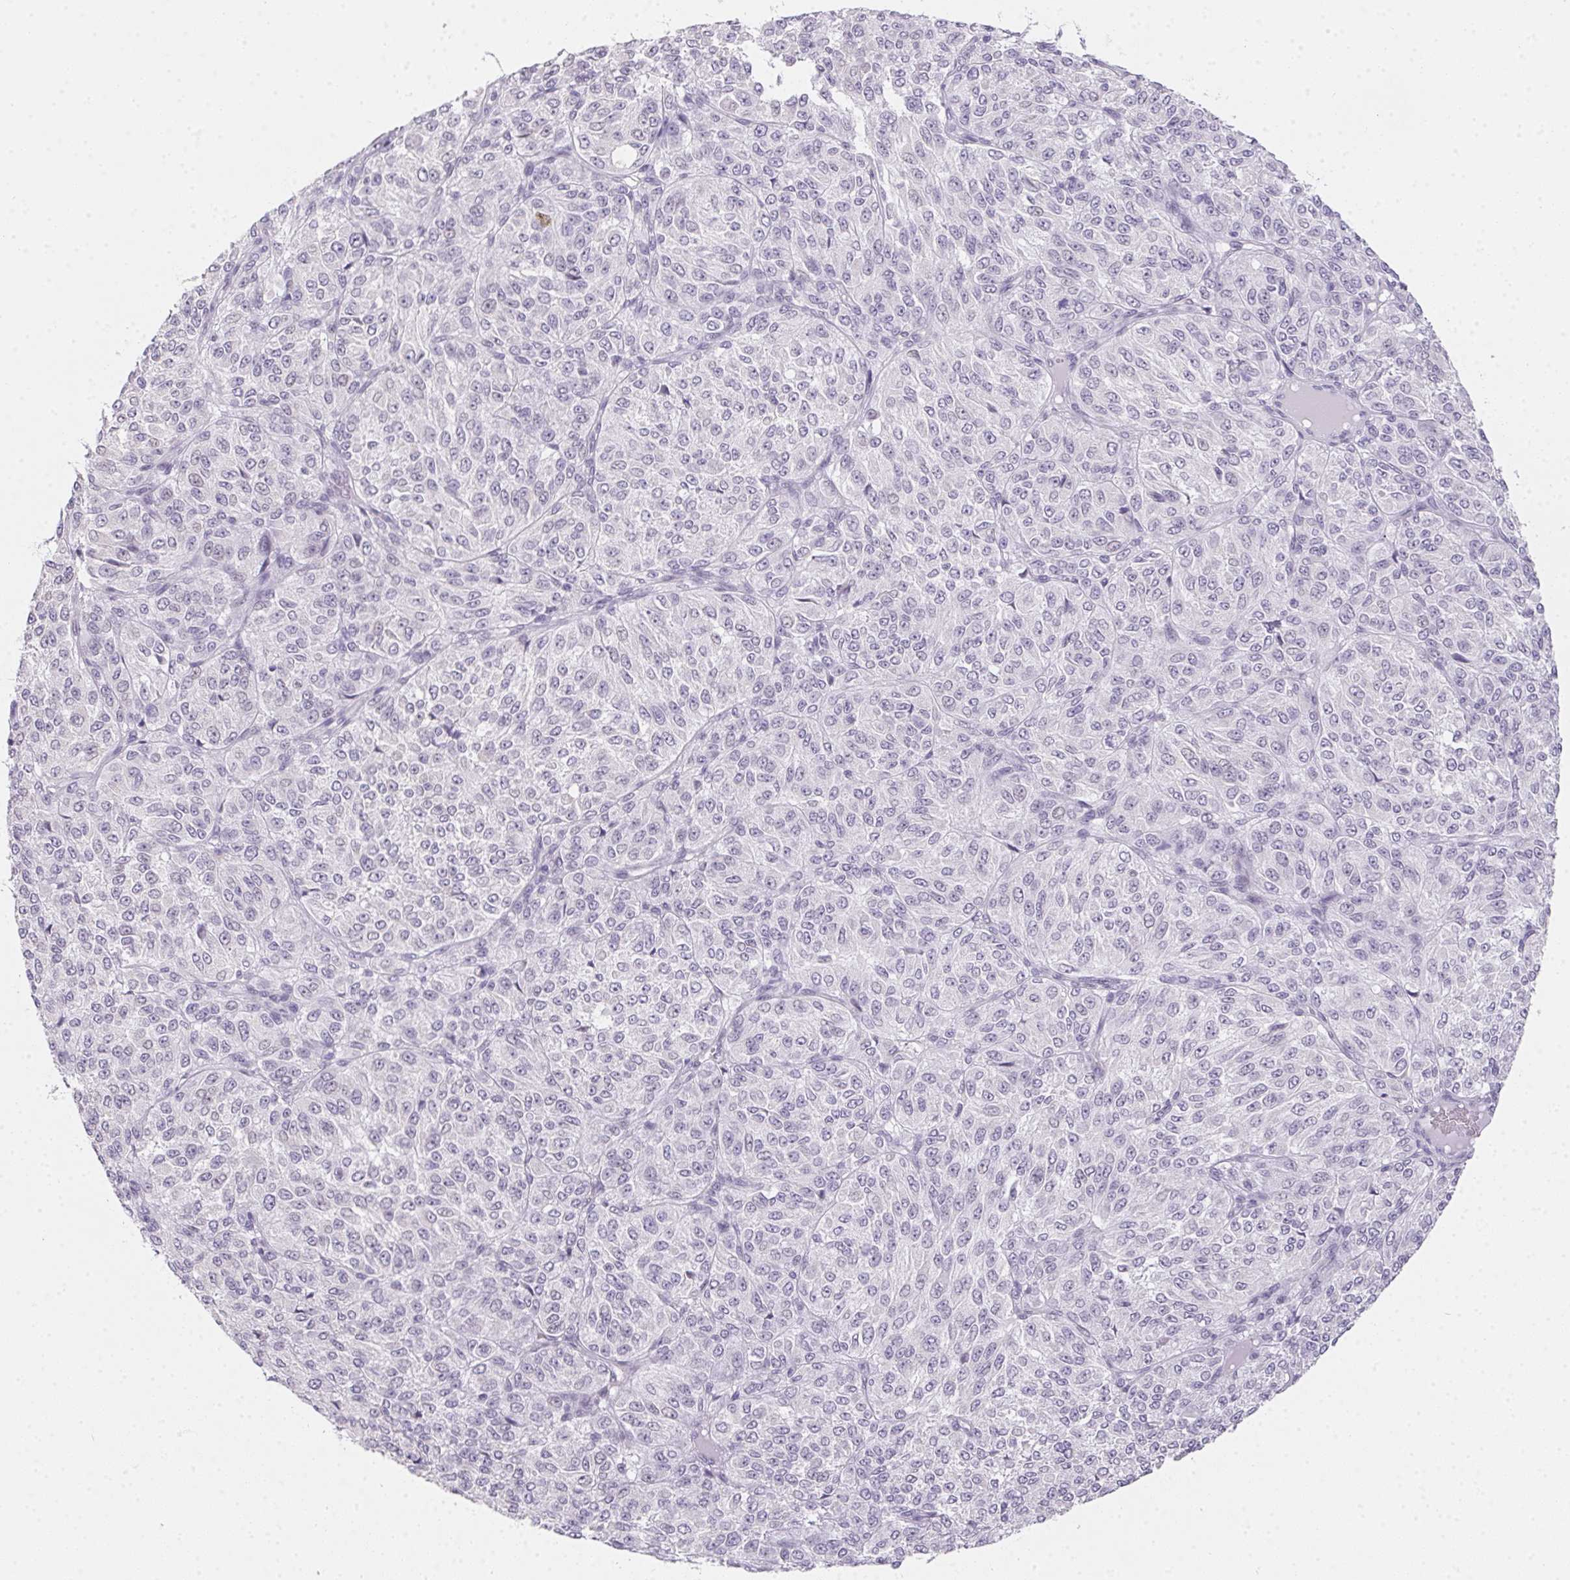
{"staining": {"intensity": "negative", "quantity": "none", "location": "none"}, "tissue": "melanoma", "cell_type": "Tumor cells", "image_type": "cancer", "snomed": [{"axis": "morphology", "description": "Malignant melanoma, Metastatic site"}, {"axis": "topography", "description": "Brain"}], "caption": "Melanoma was stained to show a protein in brown. There is no significant staining in tumor cells.", "gene": "MORC1", "patient": {"sex": "female", "age": 56}}